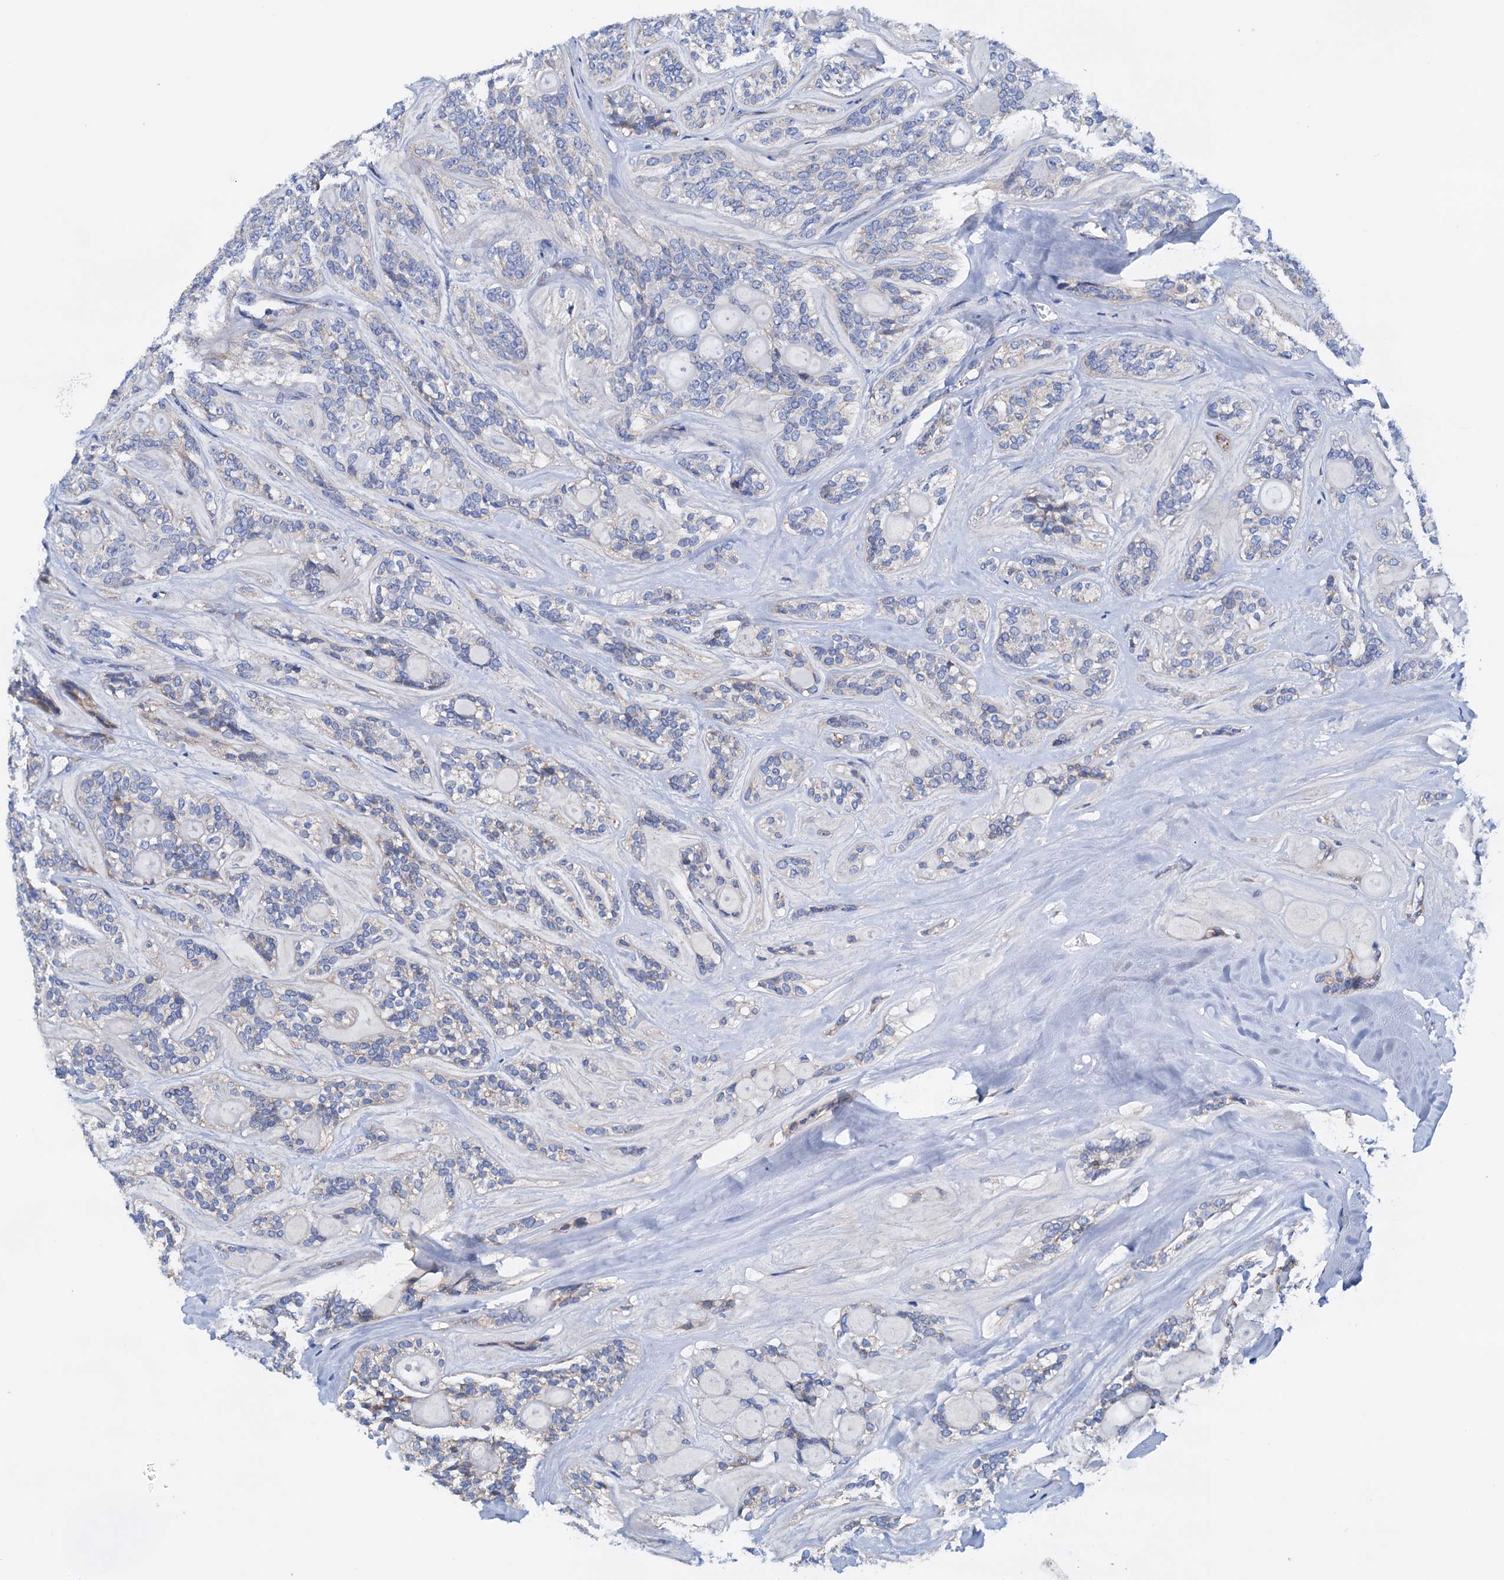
{"staining": {"intensity": "negative", "quantity": "none", "location": "none"}, "tissue": "head and neck cancer", "cell_type": "Tumor cells", "image_type": "cancer", "snomed": [{"axis": "morphology", "description": "Adenocarcinoma, NOS"}, {"axis": "topography", "description": "Head-Neck"}], "caption": "There is no significant staining in tumor cells of head and neck adenocarcinoma.", "gene": "RASSF9", "patient": {"sex": "male", "age": 66}}